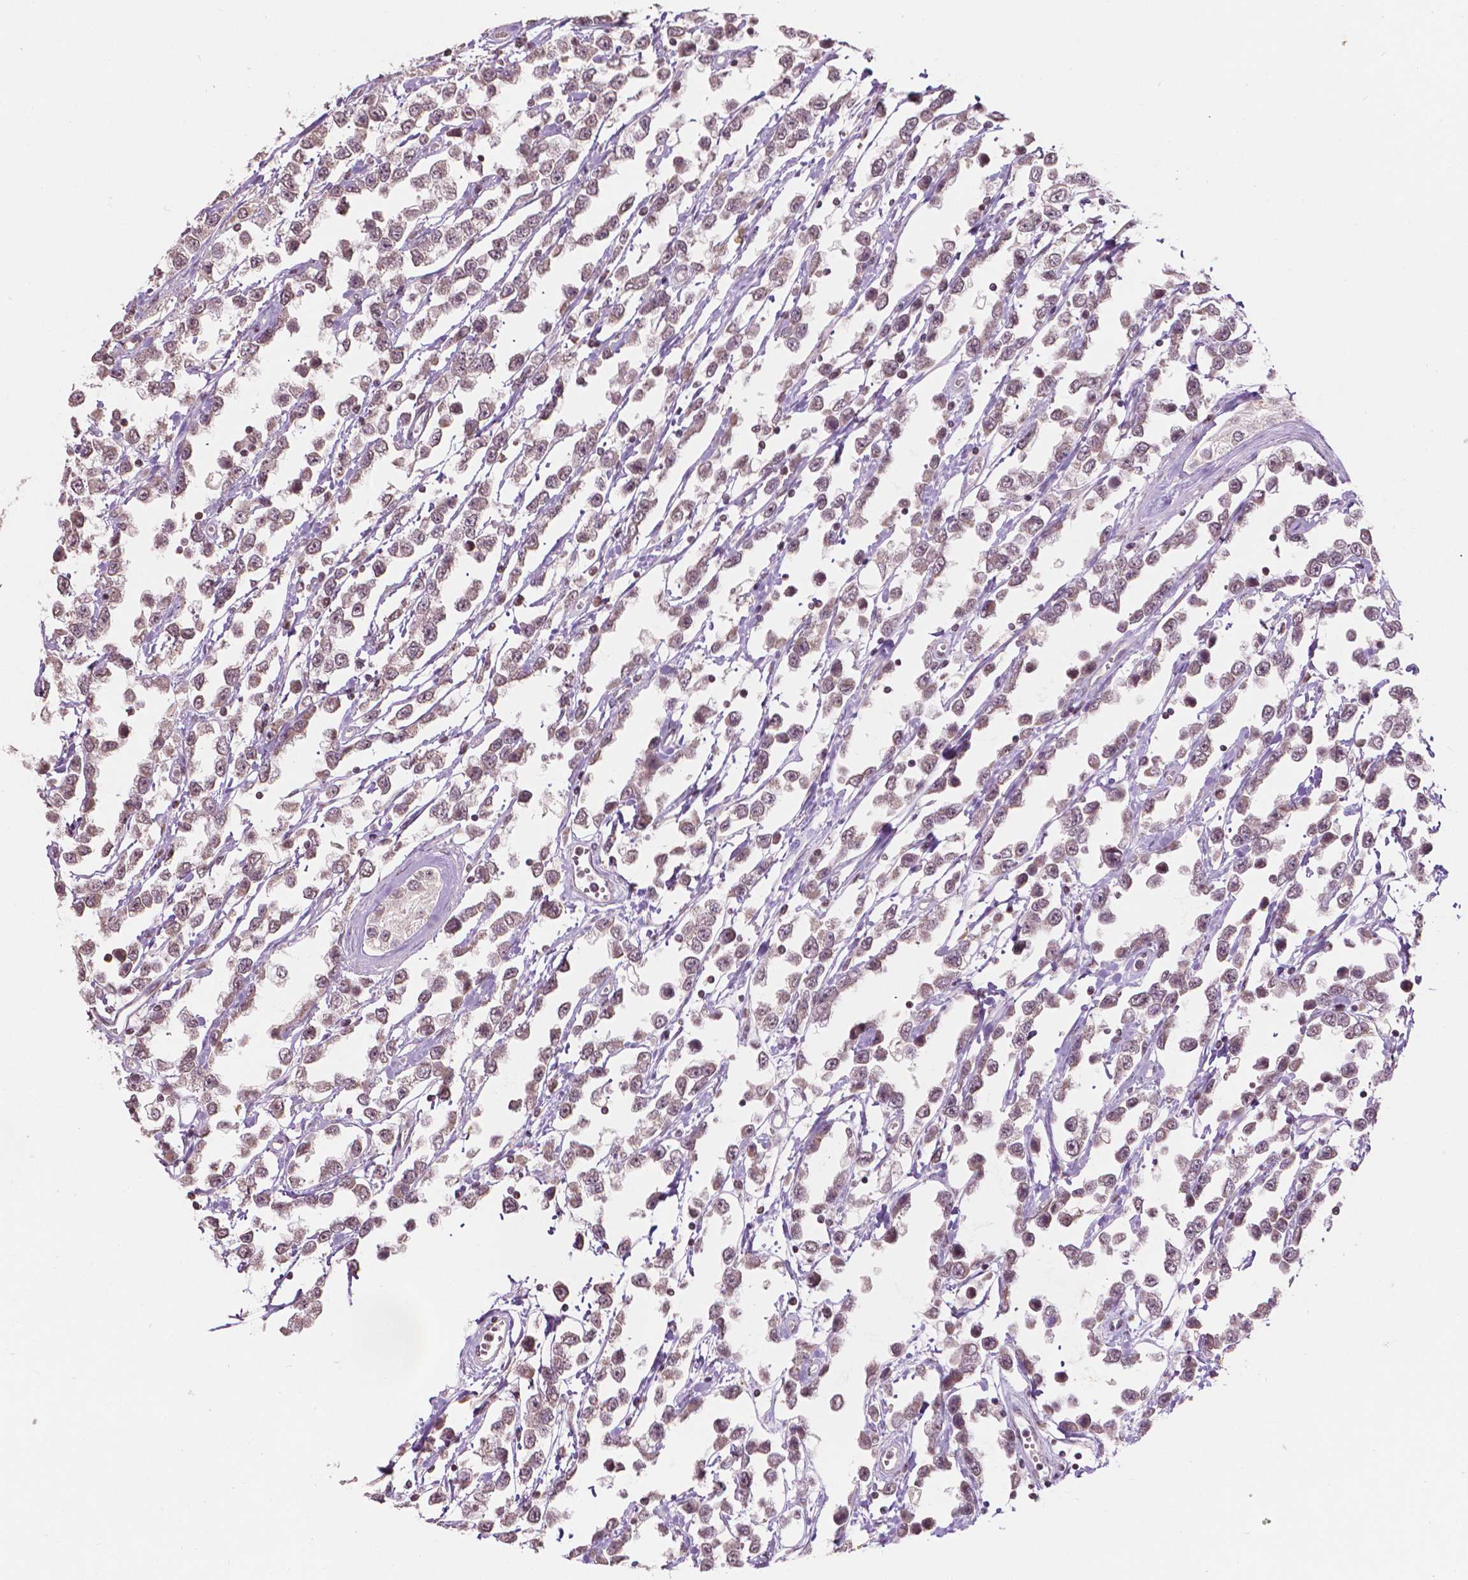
{"staining": {"intensity": "weak", "quantity": ">75%", "location": "cytoplasmic/membranous"}, "tissue": "testis cancer", "cell_type": "Tumor cells", "image_type": "cancer", "snomed": [{"axis": "morphology", "description": "Seminoma, NOS"}, {"axis": "topography", "description": "Testis"}], "caption": "Immunohistochemistry (DAB (3,3'-diaminobenzidine)) staining of human testis cancer (seminoma) exhibits weak cytoplasmic/membranous protein positivity in approximately >75% of tumor cells. (brown staining indicates protein expression, while blue staining denotes nuclei).", "gene": "NOS1AP", "patient": {"sex": "male", "age": 34}}